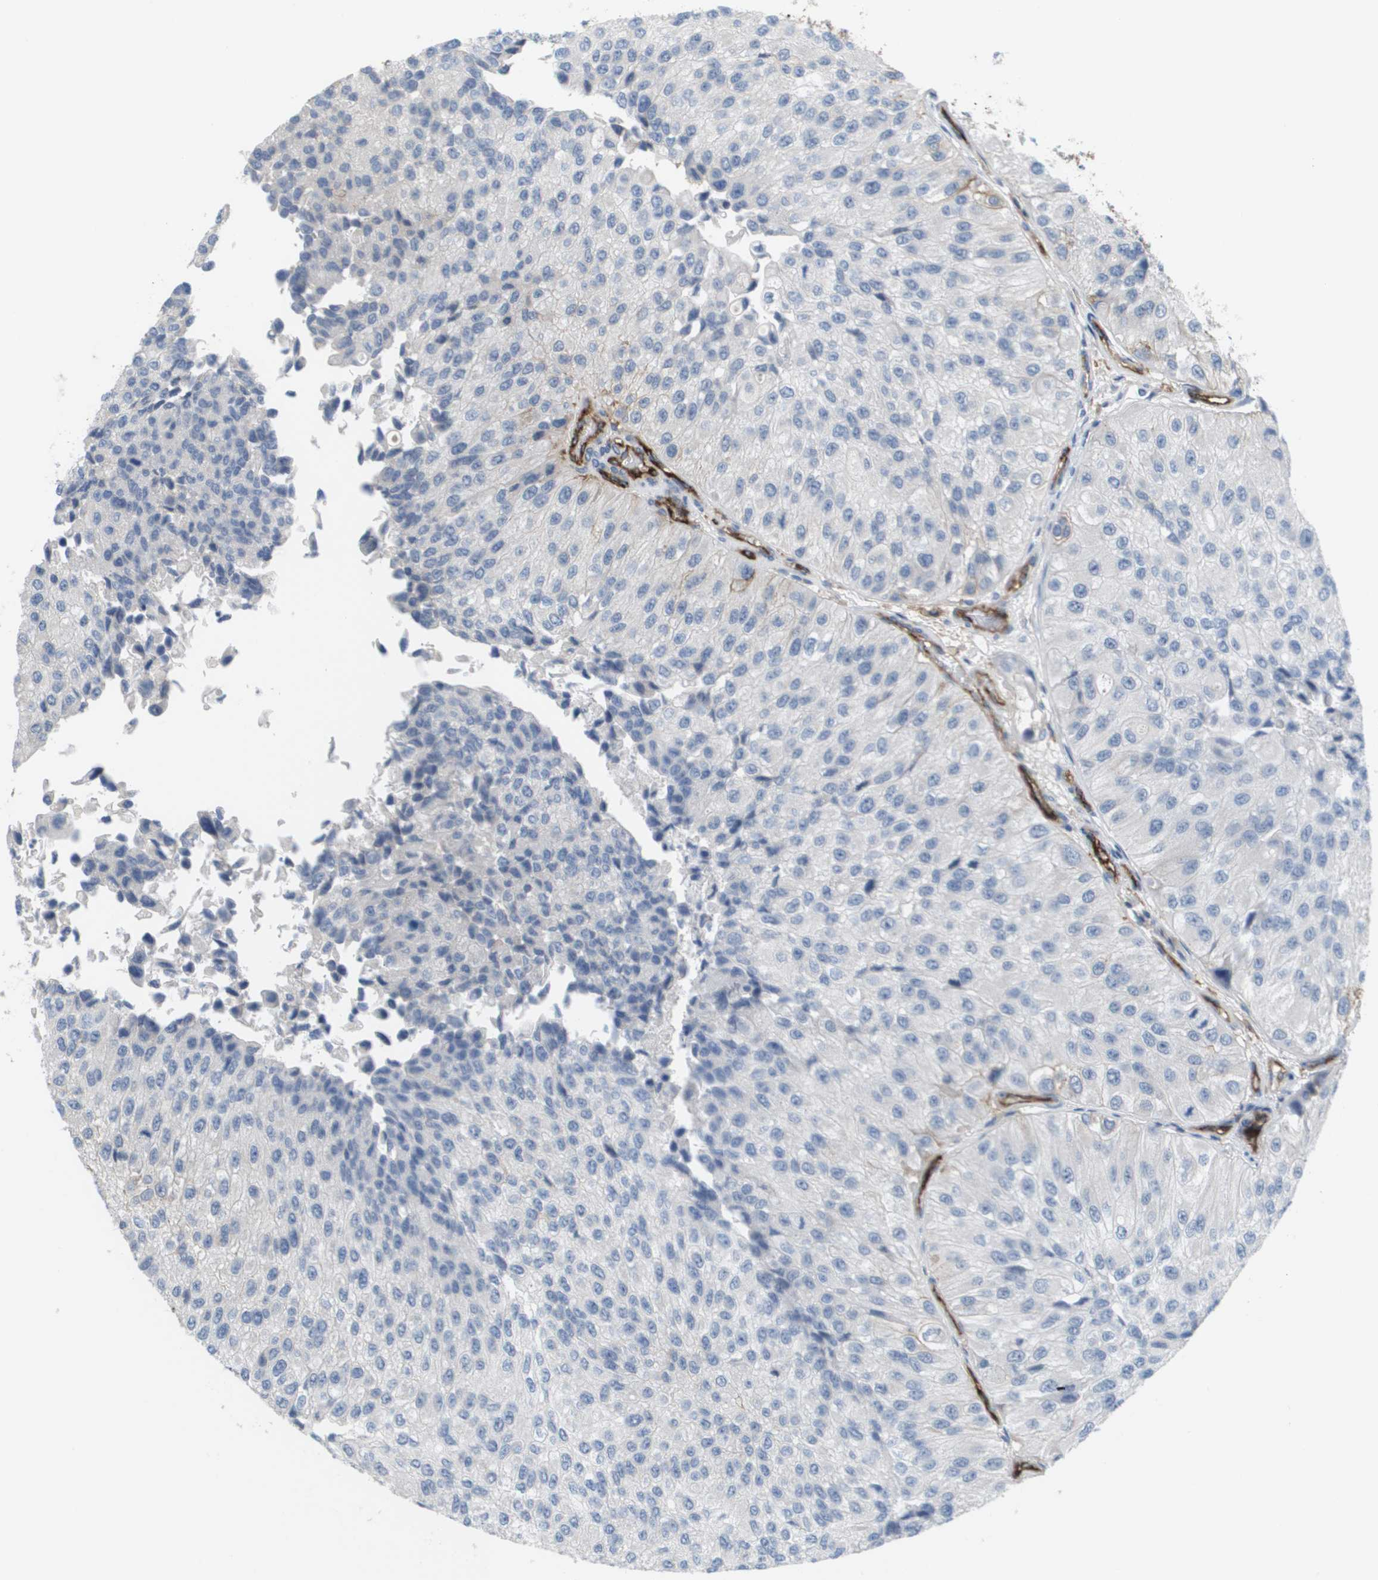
{"staining": {"intensity": "negative", "quantity": "none", "location": "none"}, "tissue": "urothelial cancer", "cell_type": "Tumor cells", "image_type": "cancer", "snomed": [{"axis": "morphology", "description": "Urothelial carcinoma, High grade"}, {"axis": "topography", "description": "Kidney"}, {"axis": "topography", "description": "Urinary bladder"}], "caption": "Tumor cells show no significant staining in urothelial cancer.", "gene": "ANGPT2", "patient": {"sex": "male", "age": 77}}